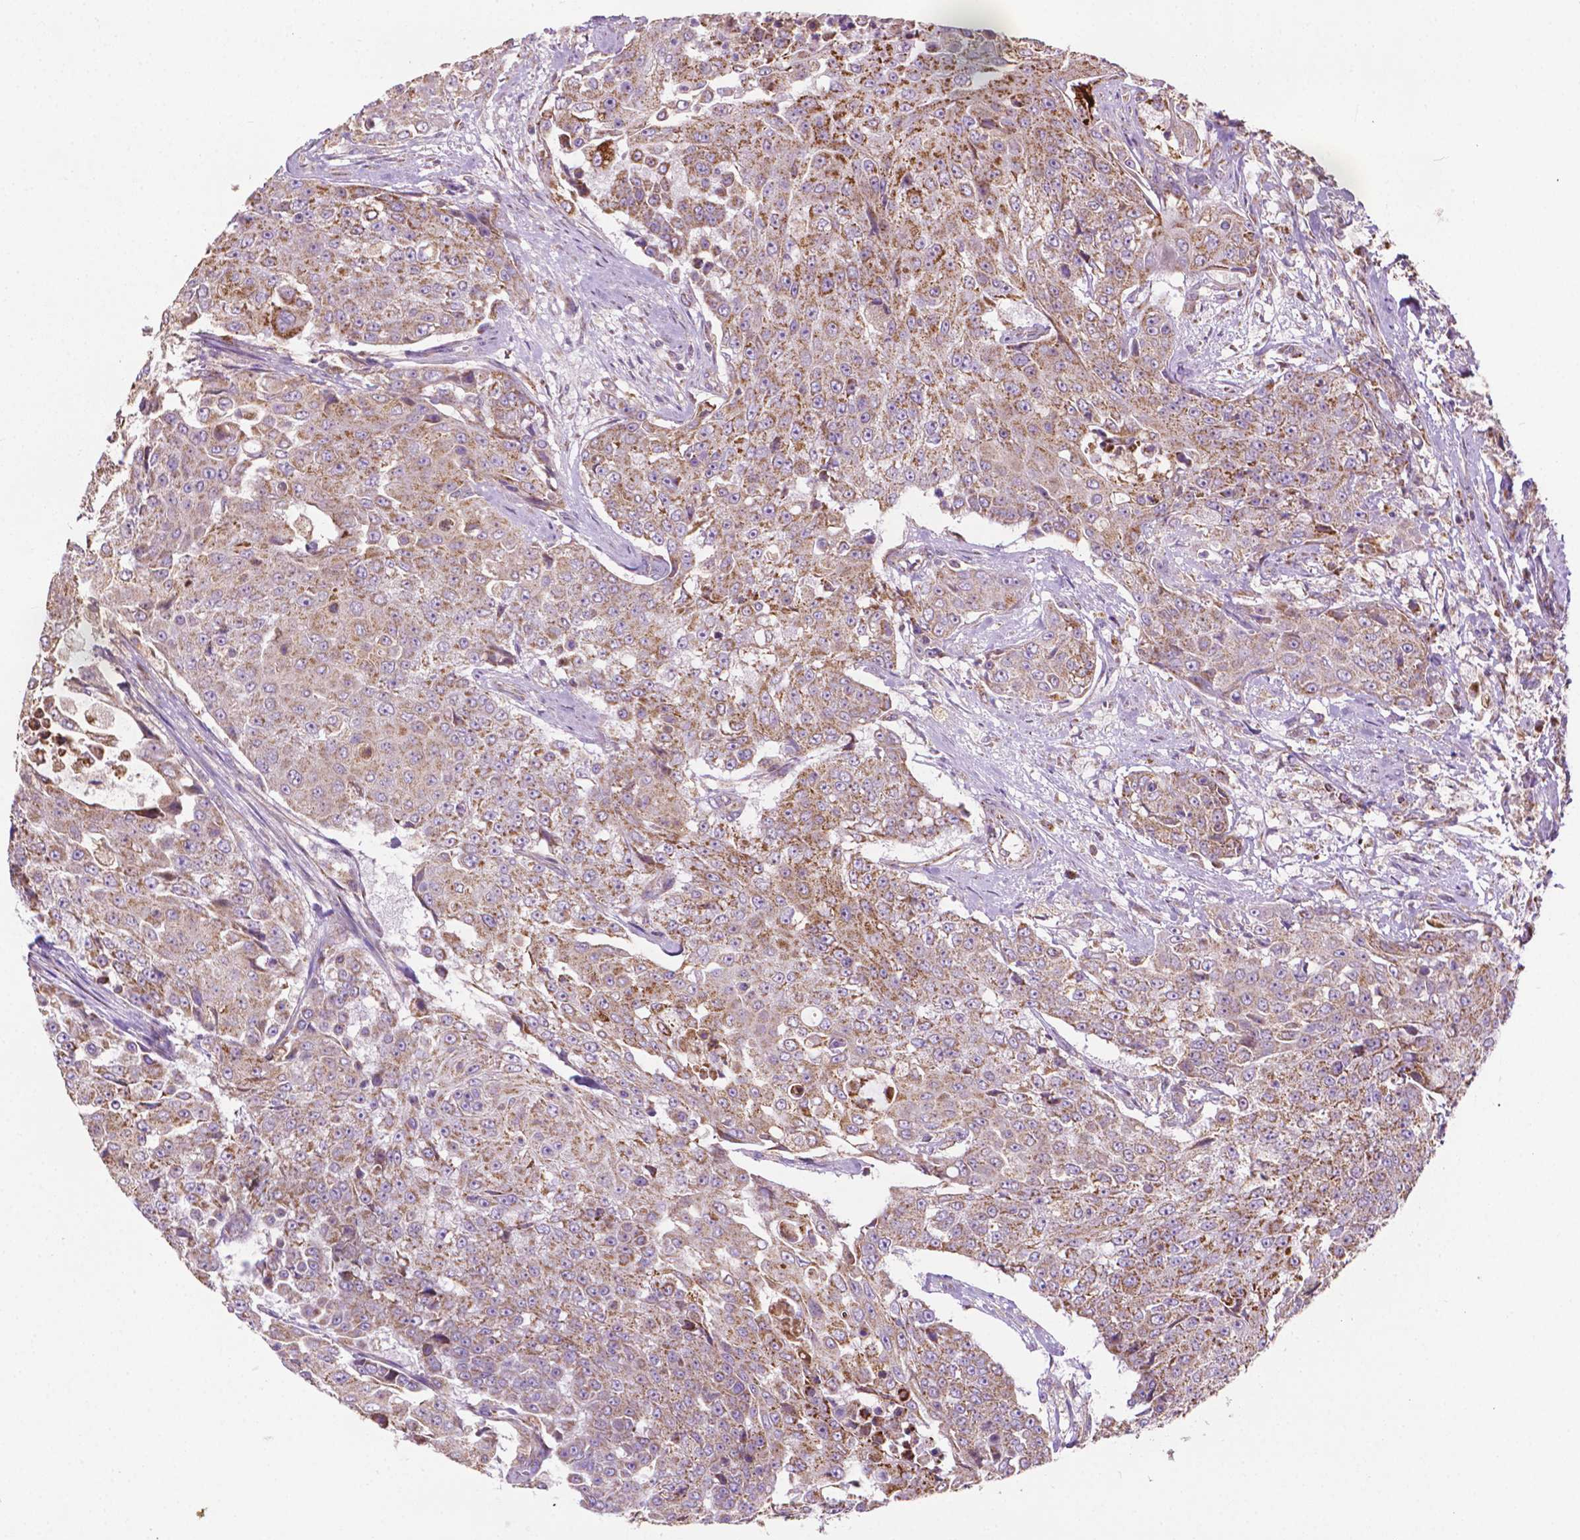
{"staining": {"intensity": "moderate", "quantity": ">75%", "location": "cytoplasmic/membranous"}, "tissue": "urothelial cancer", "cell_type": "Tumor cells", "image_type": "cancer", "snomed": [{"axis": "morphology", "description": "Urothelial carcinoma, High grade"}, {"axis": "topography", "description": "Urinary bladder"}], "caption": "IHC photomicrograph of high-grade urothelial carcinoma stained for a protein (brown), which displays medium levels of moderate cytoplasmic/membranous staining in about >75% of tumor cells.", "gene": "ILVBL", "patient": {"sex": "female", "age": 63}}